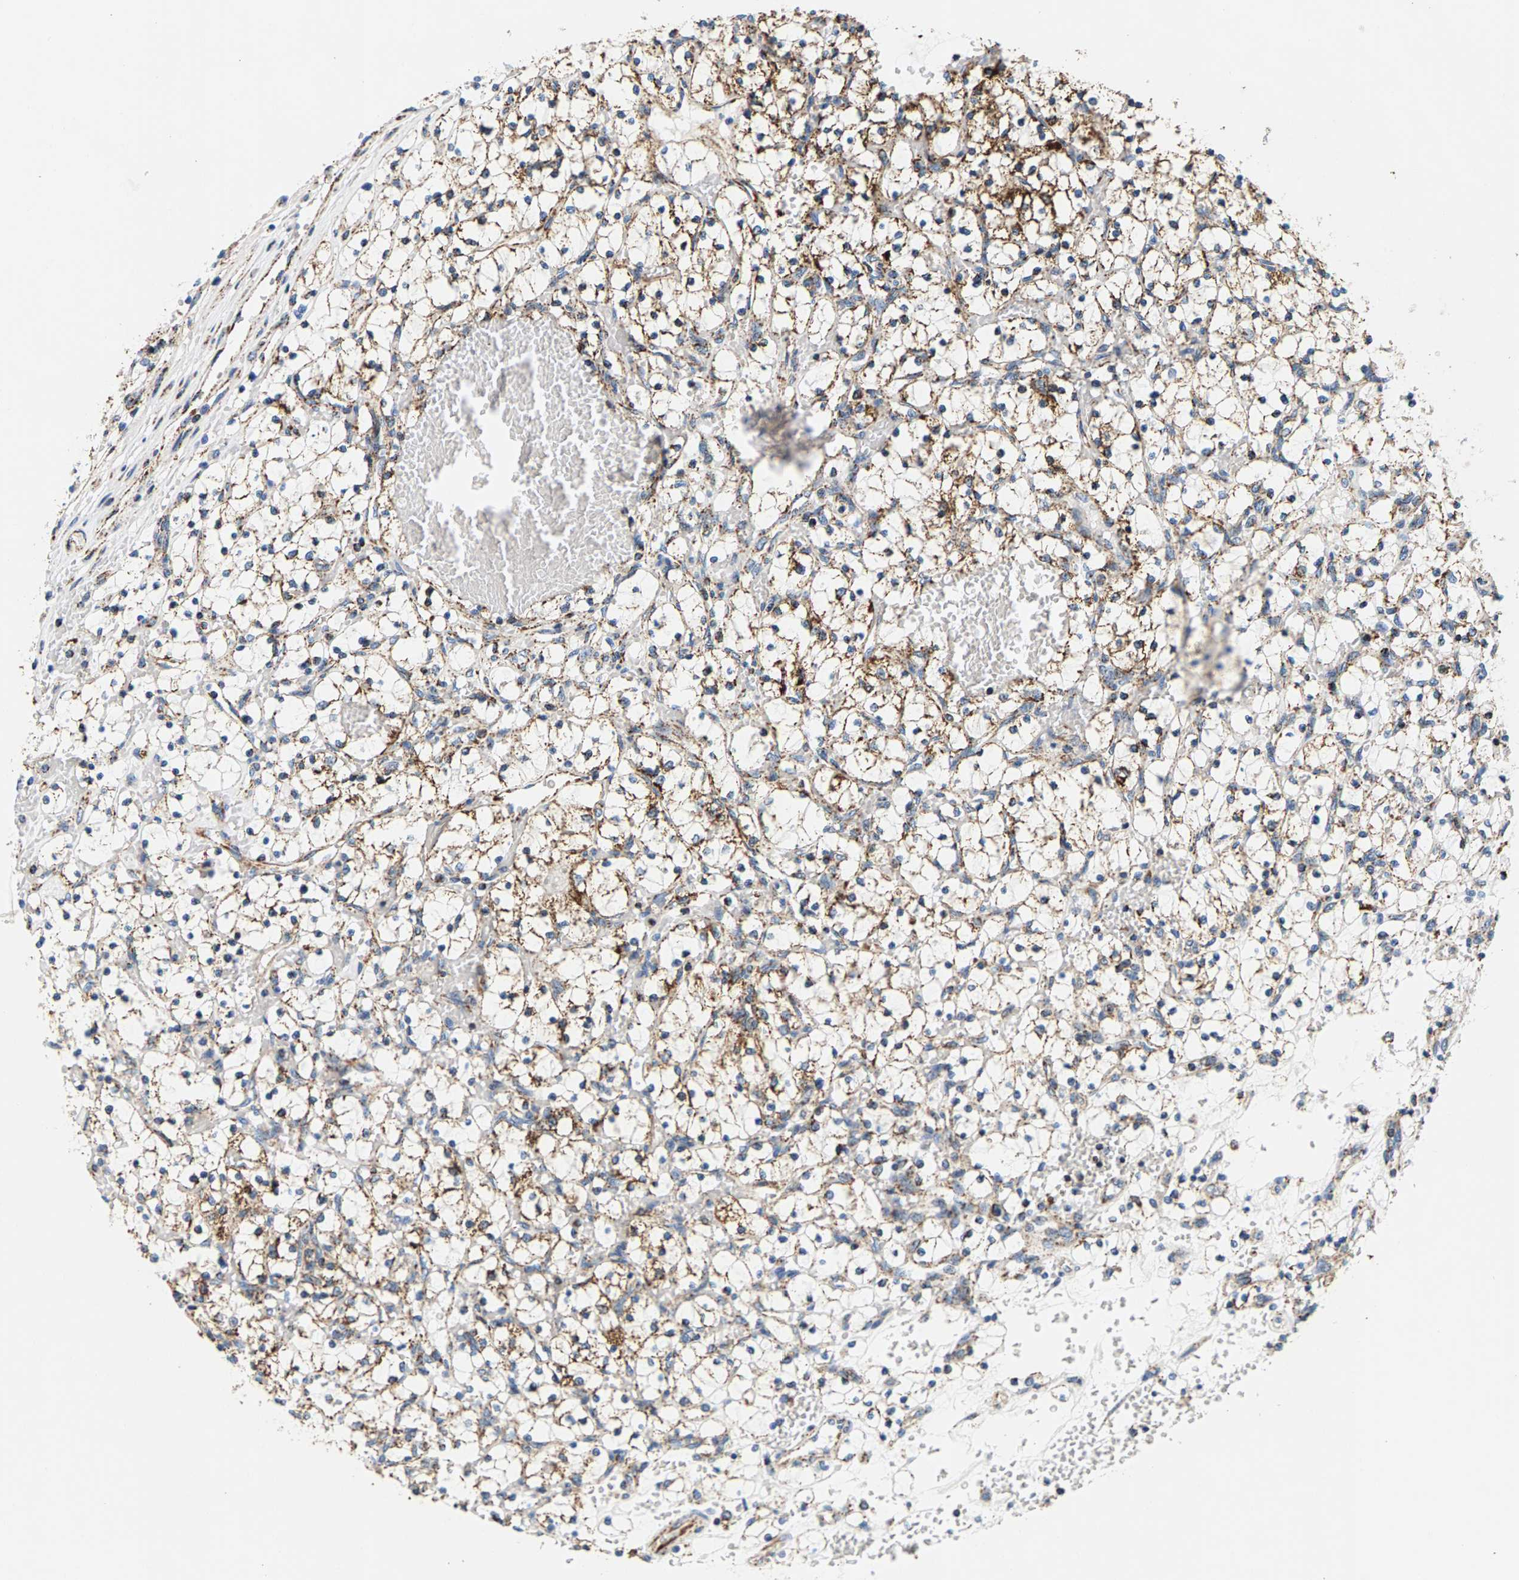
{"staining": {"intensity": "moderate", "quantity": ">75%", "location": "cytoplasmic/membranous"}, "tissue": "renal cancer", "cell_type": "Tumor cells", "image_type": "cancer", "snomed": [{"axis": "morphology", "description": "Adenocarcinoma, NOS"}, {"axis": "topography", "description": "Kidney"}], "caption": "Renal adenocarcinoma stained for a protein (brown) exhibits moderate cytoplasmic/membranous positive staining in approximately >75% of tumor cells.", "gene": "PDE1A", "patient": {"sex": "female", "age": 69}}